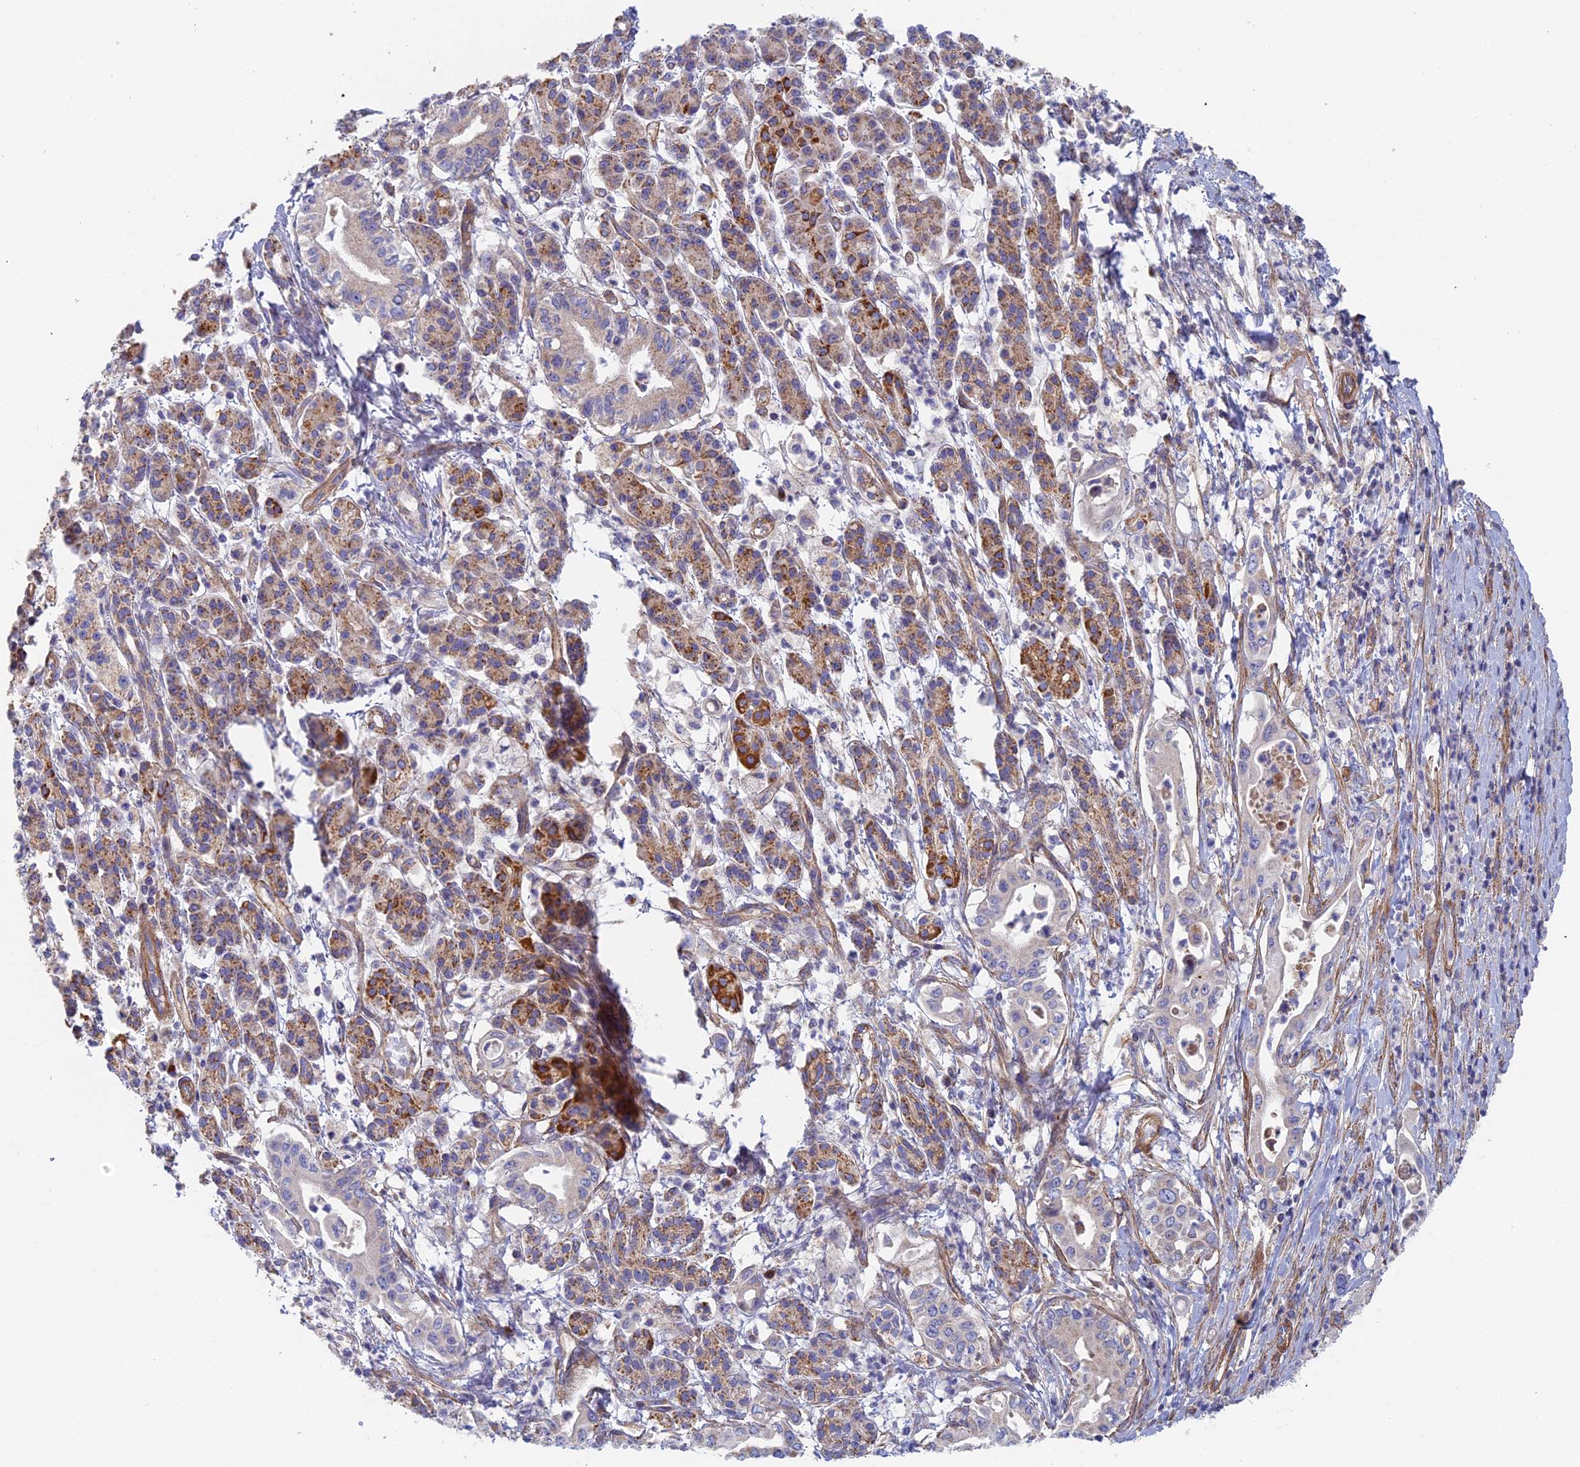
{"staining": {"intensity": "weak", "quantity": "<25%", "location": "cytoplasmic/membranous"}, "tissue": "pancreatic cancer", "cell_type": "Tumor cells", "image_type": "cancer", "snomed": [{"axis": "morphology", "description": "Adenocarcinoma, NOS"}, {"axis": "topography", "description": "Pancreas"}], "caption": "An image of human pancreatic cancer is negative for staining in tumor cells. Brightfield microscopy of IHC stained with DAB (3,3'-diaminobenzidine) (brown) and hematoxylin (blue), captured at high magnification.", "gene": "DDA1", "patient": {"sex": "female", "age": 77}}